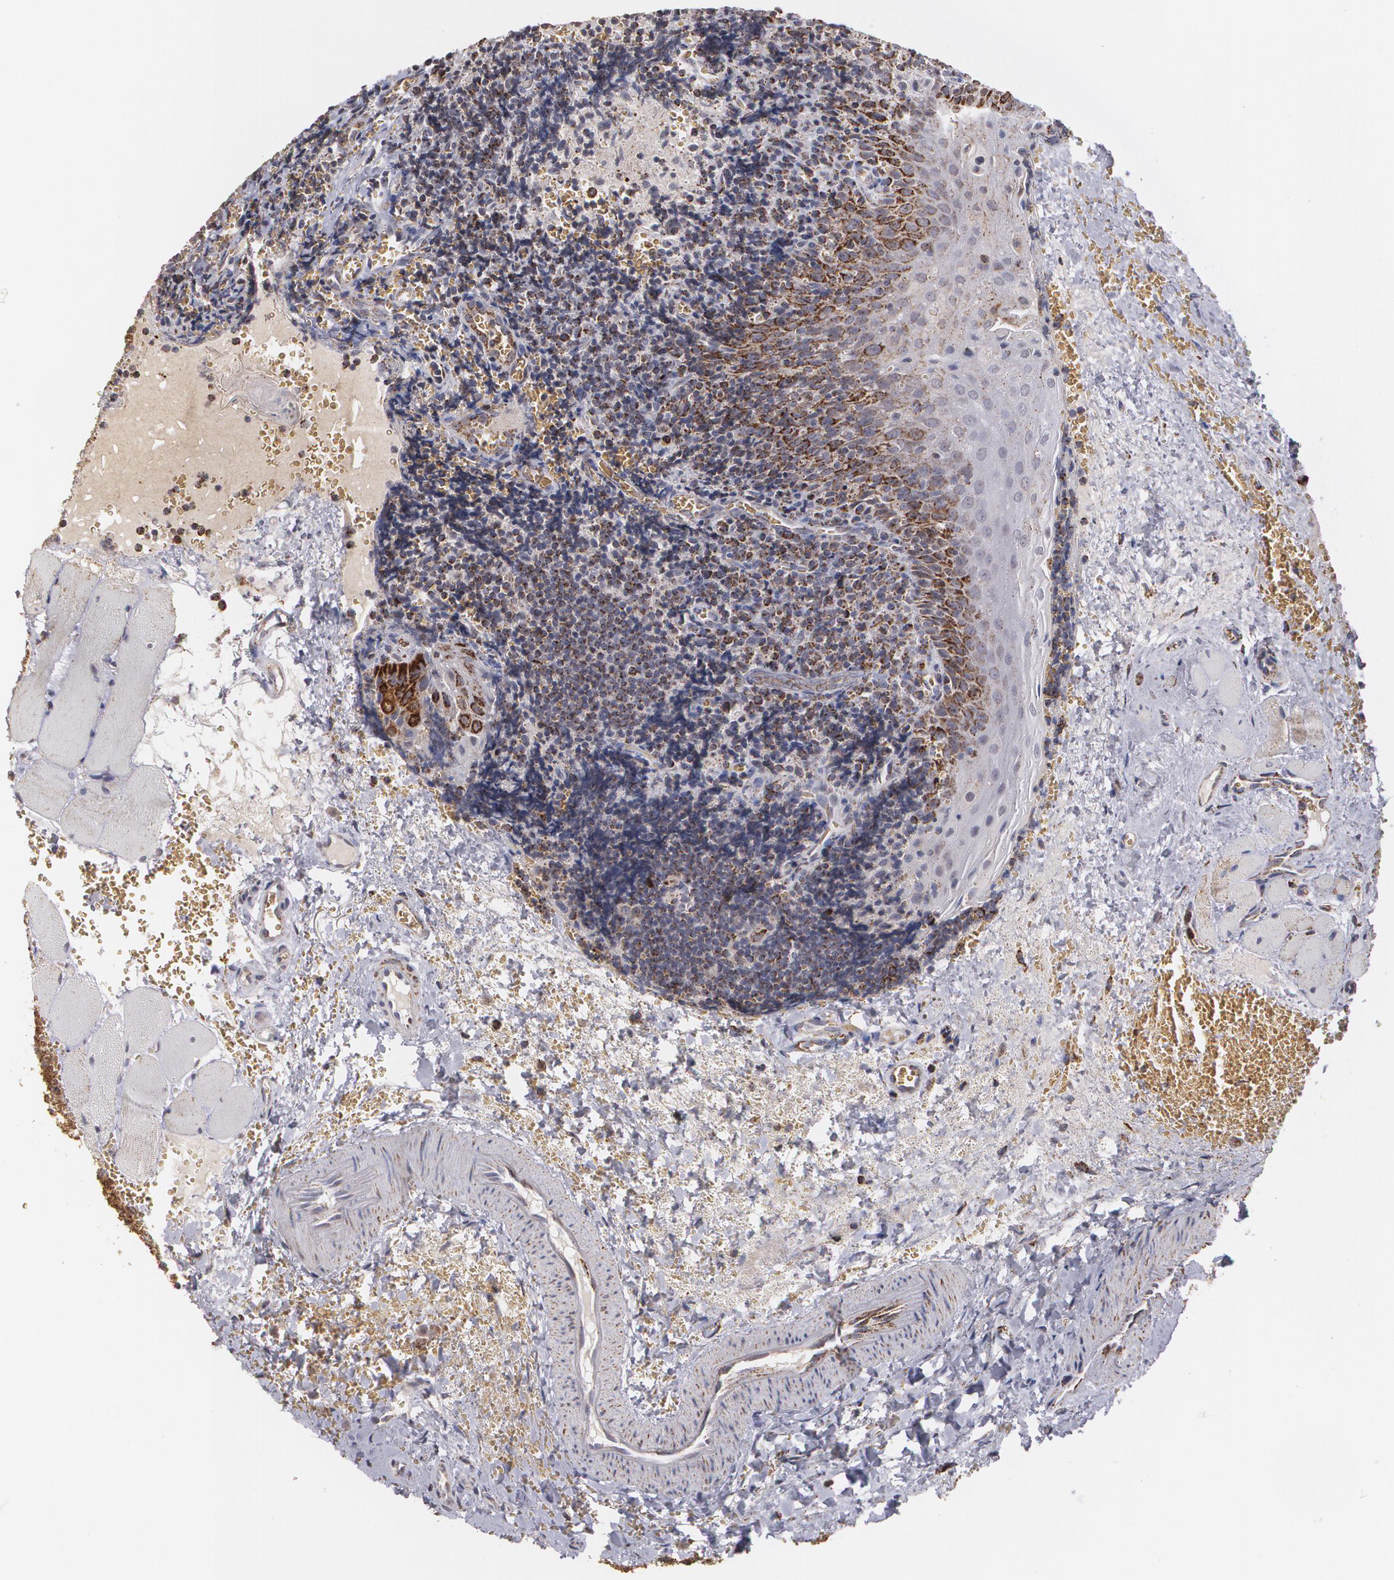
{"staining": {"intensity": "moderate", "quantity": ">75%", "location": "cytoplasmic/membranous"}, "tissue": "tonsil", "cell_type": "Germinal center cells", "image_type": "normal", "snomed": [{"axis": "morphology", "description": "Normal tissue, NOS"}, {"axis": "topography", "description": "Tonsil"}], "caption": "About >75% of germinal center cells in benign human tonsil exhibit moderate cytoplasmic/membranous protein positivity as visualized by brown immunohistochemical staining.", "gene": "HSPD1", "patient": {"sex": "male", "age": 20}}